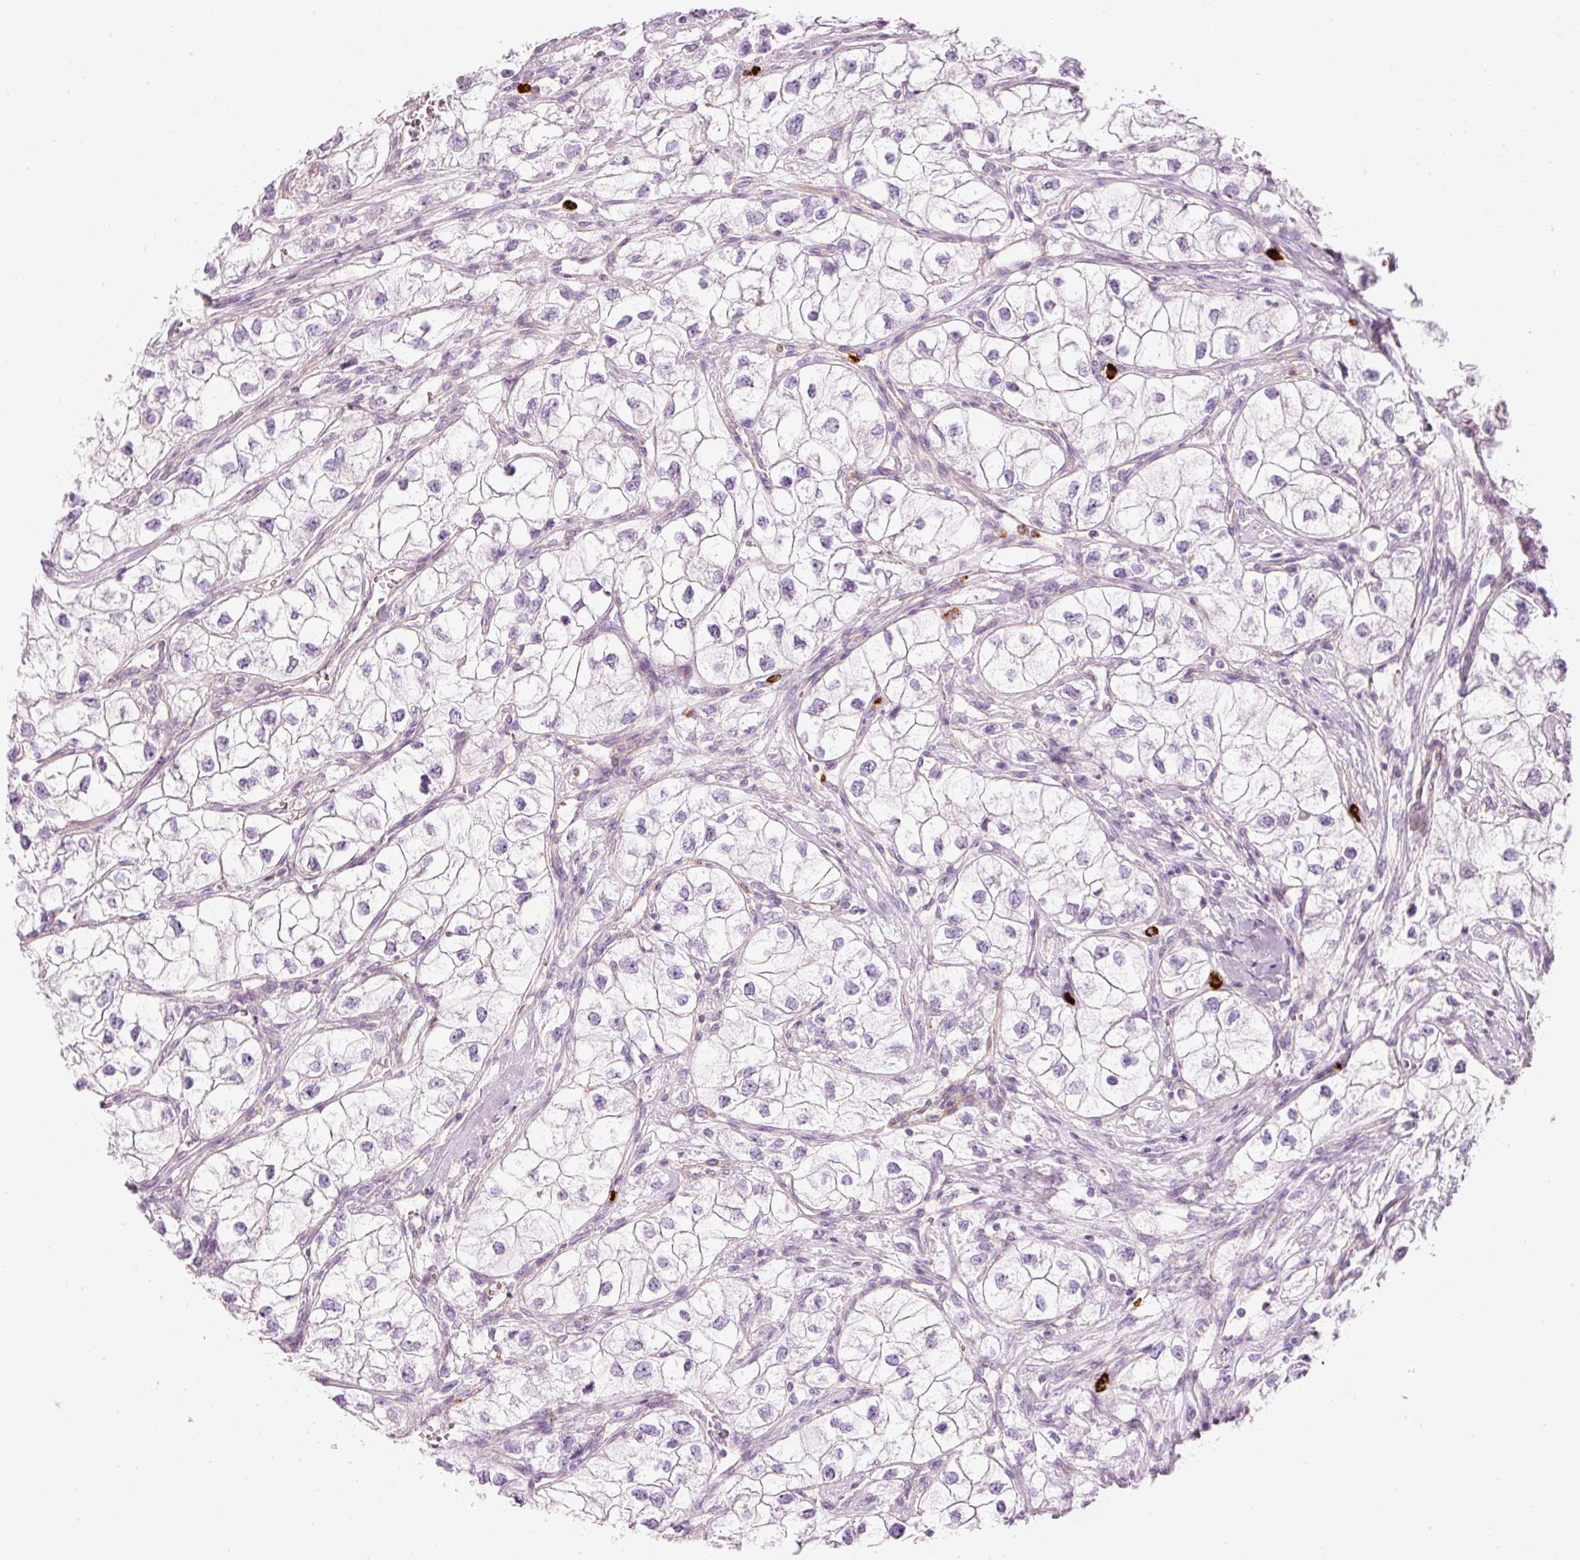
{"staining": {"intensity": "negative", "quantity": "none", "location": "none"}, "tissue": "renal cancer", "cell_type": "Tumor cells", "image_type": "cancer", "snomed": [{"axis": "morphology", "description": "Adenocarcinoma, NOS"}, {"axis": "topography", "description": "Kidney"}], "caption": "The photomicrograph displays no staining of tumor cells in adenocarcinoma (renal). (DAB immunohistochemistry with hematoxylin counter stain).", "gene": "MAP3K3", "patient": {"sex": "male", "age": 59}}